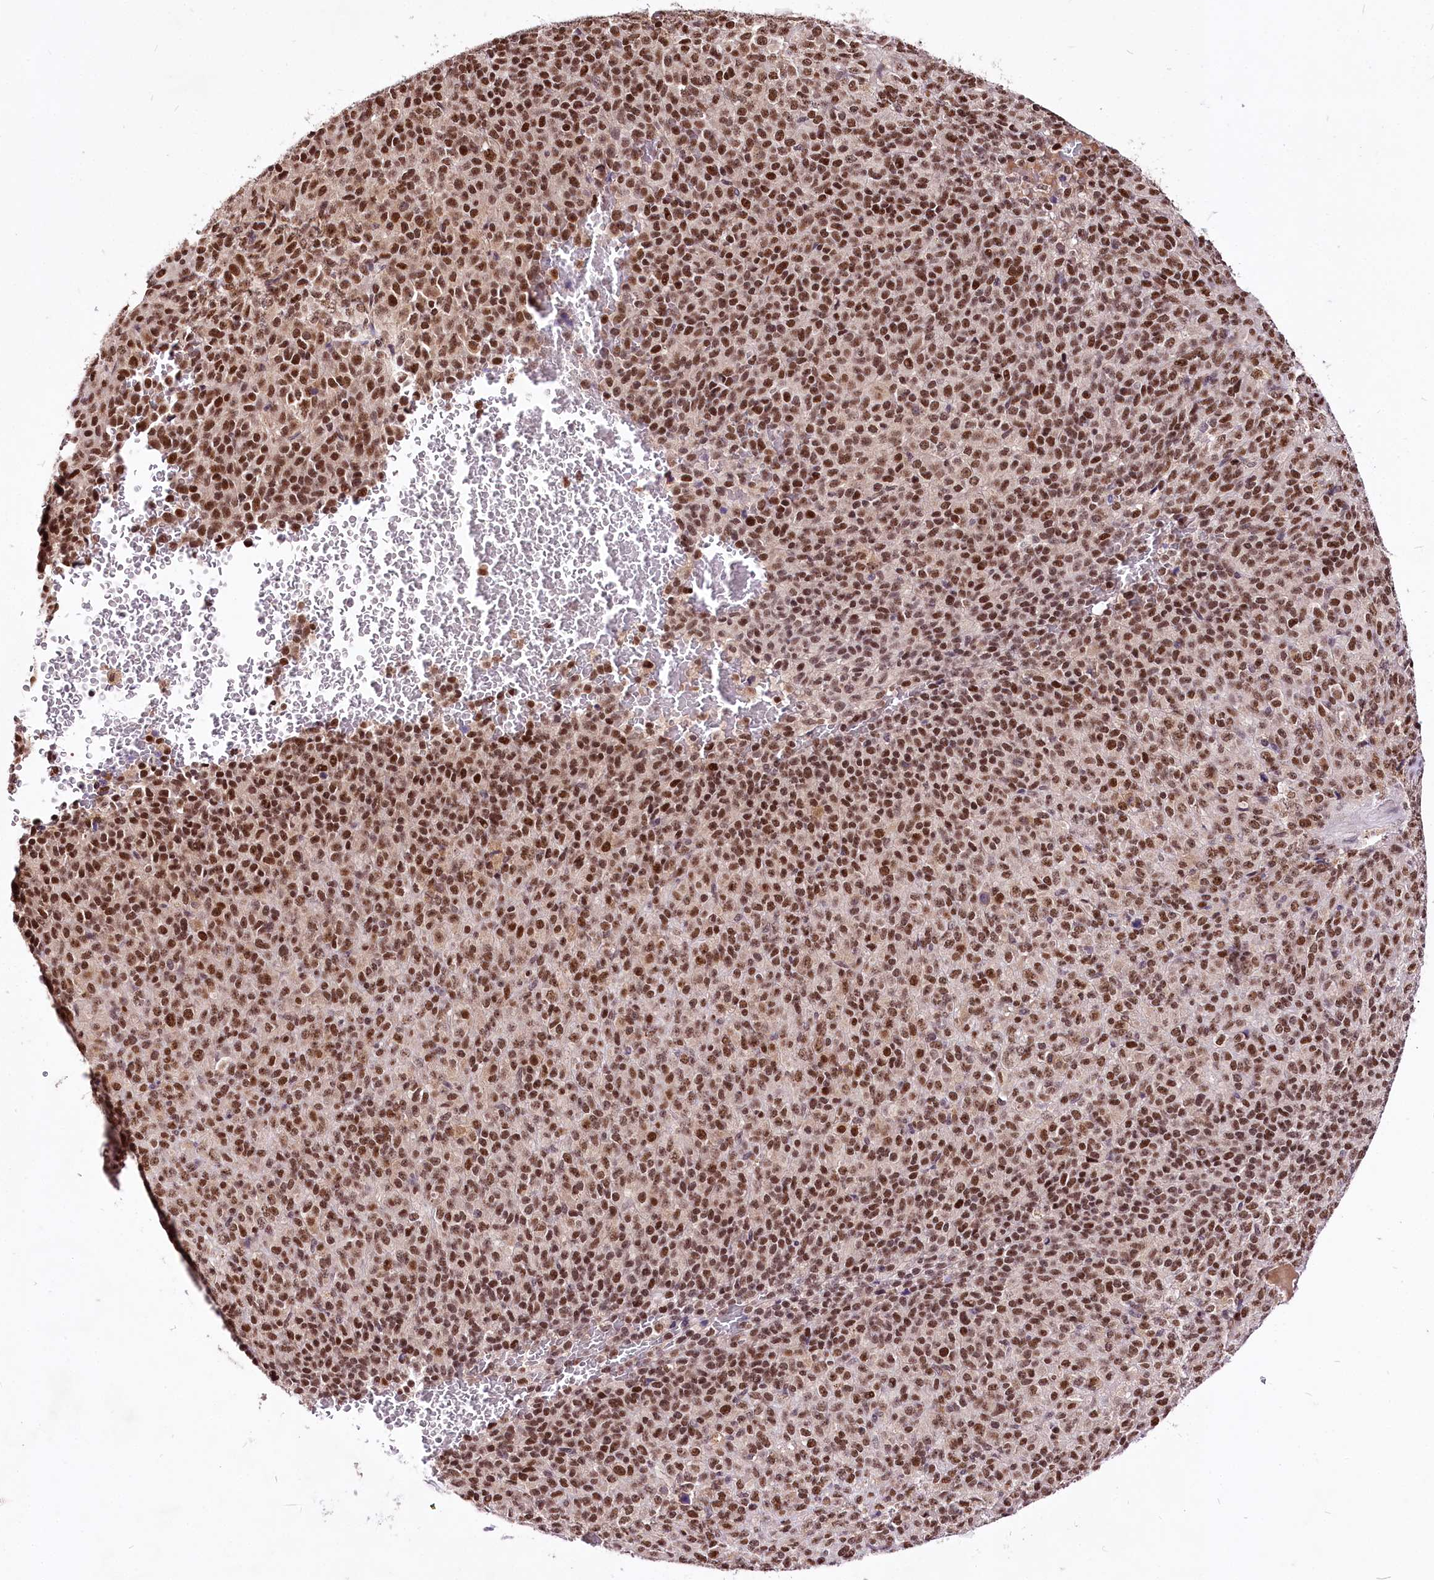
{"staining": {"intensity": "strong", "quantity": ">75%", "location": "nuclear"}, "tissue": "melanoma", "cell_type": "Tumor cells", "image_type": "cancer", "snomed": [{"axis": "morphology", "description": "Malignant melanoma, Metastatic site"}, {"axis": "topography", "description": "Brain"}], "caption": "About >75% of tumor cells in human melanoma display strong nuclear protein expression as visualized by brown immunohistochemical staining.", "gene": "POLA2", "patient": {"sex": "female", "age": 56}}